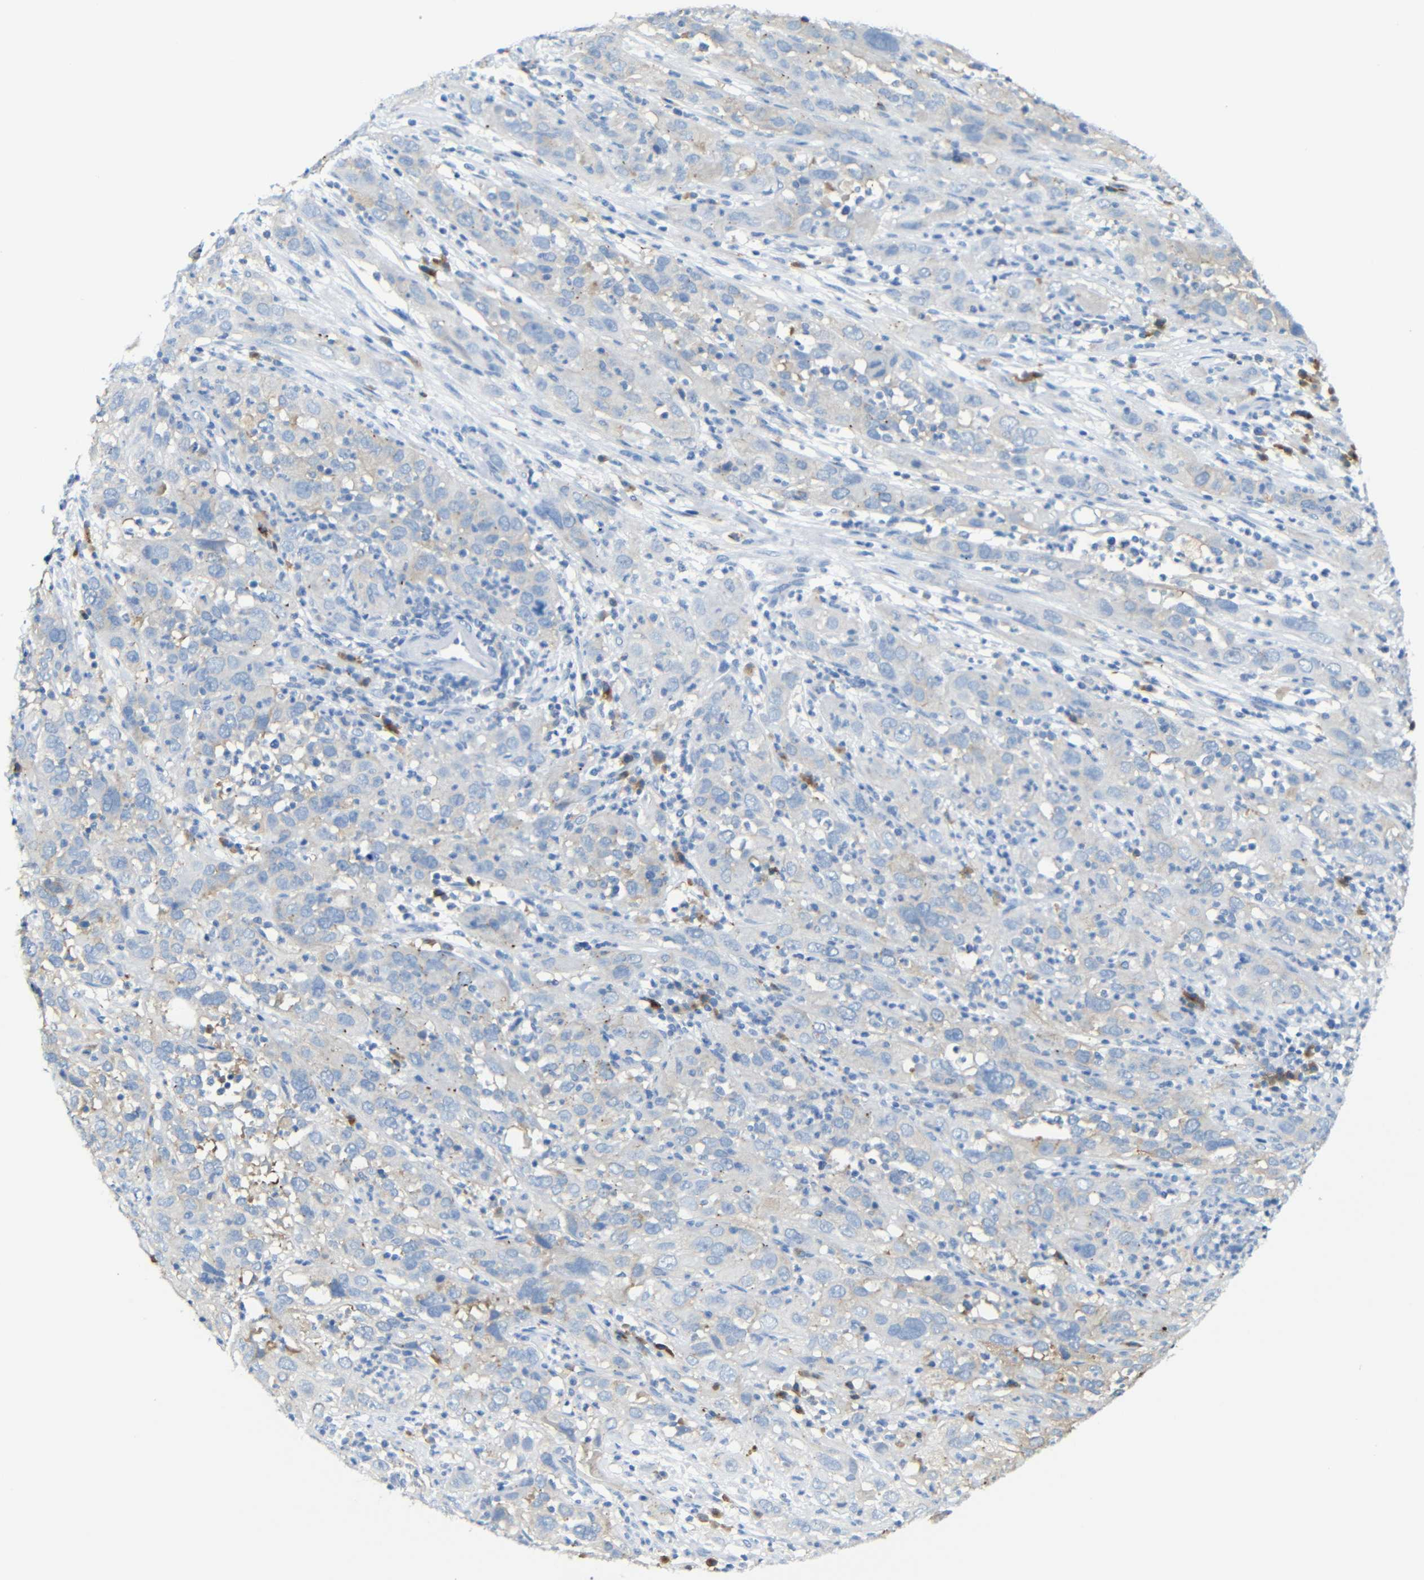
{"staining": {"intensity": "weak", "quantity": "<25%", "location": "cytoplasmic/membranous"}, "tissue": "cervical cancer", "cell_type": "Tumor cells", "image_type": "cancer", "snomed": [{"axis": "morphology", "description": "Squamous cell carcinoma, NOS"}, {"axis": "topography", "description": "Cervix"}], "caption": "Cervical cancer (squamous cell carcinoma) was stained to show a protein in brown. There is no significant staining in tumor cells.", "gene": "FCRL1", "patient": {"sex": "female", "age": 32}}